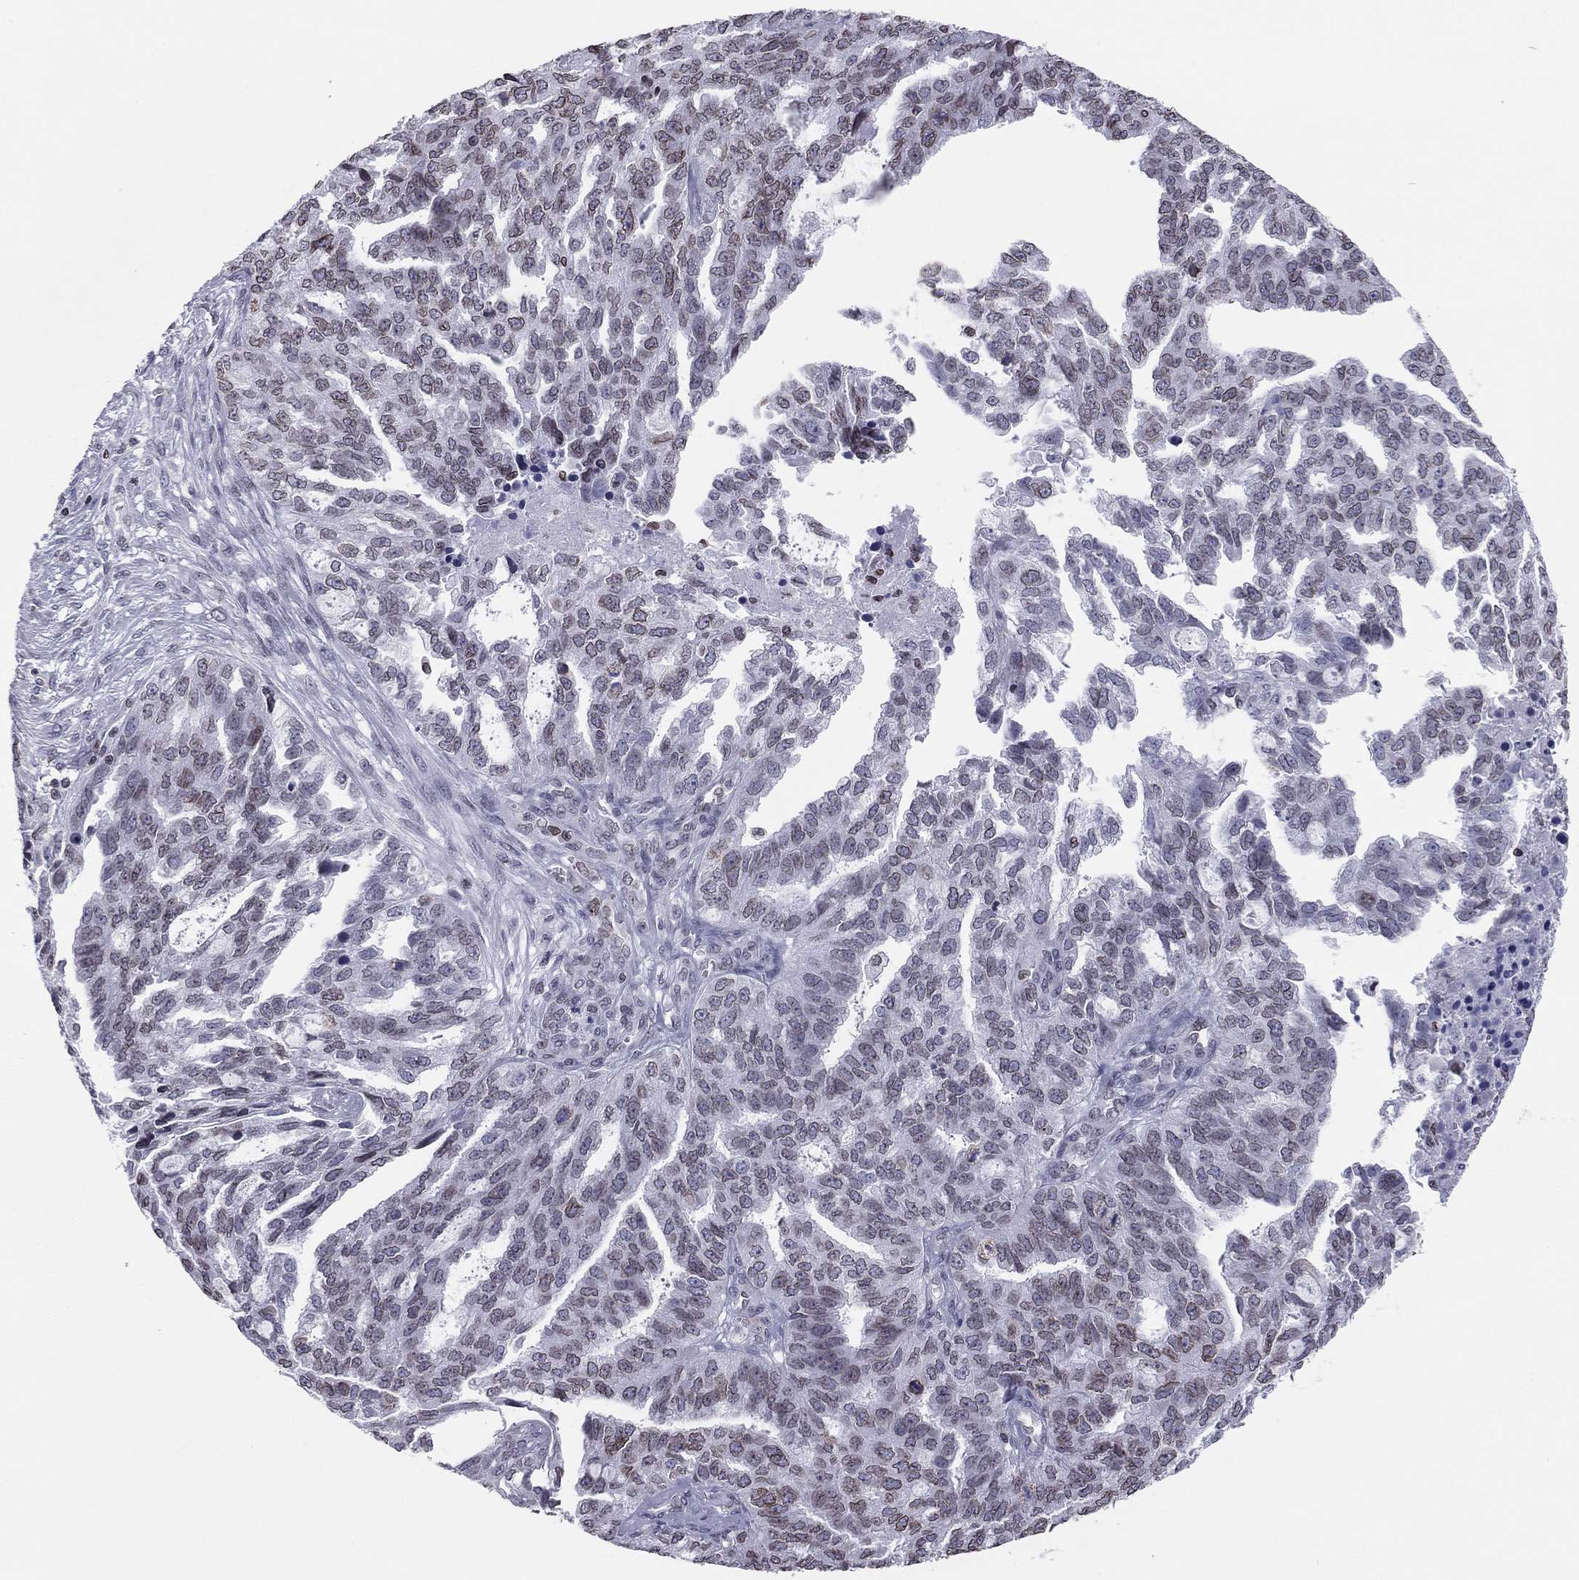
{"staining": {"intensity": "moderate", "quantity": "25%-75%", "location": "cytoplasmic/membranous,nuclear"}, "tissue": "ovarian cancer", "cell_type": "Tumor cells", "image_type": "cancer", "snomed": [{"axis": "morphology", "description": "Cystadenocarcinoma, serous, NOS"}, {"axis": "topography", "description": "Ovary"}], "caption": "IHC (DAB) staining of human serous cystadenocarcinoma (ovarian) demonstrates moderate cytoplasmic/membranous and nuclear protein staining in about 25%-75% of tumor cells. Using DAB (brown) and hematoxylin (blue) stains, captured at high magnification using brightfield microscopy.", "gene": "ESPL1", "patient": {"sex": "female", "age": 51}}